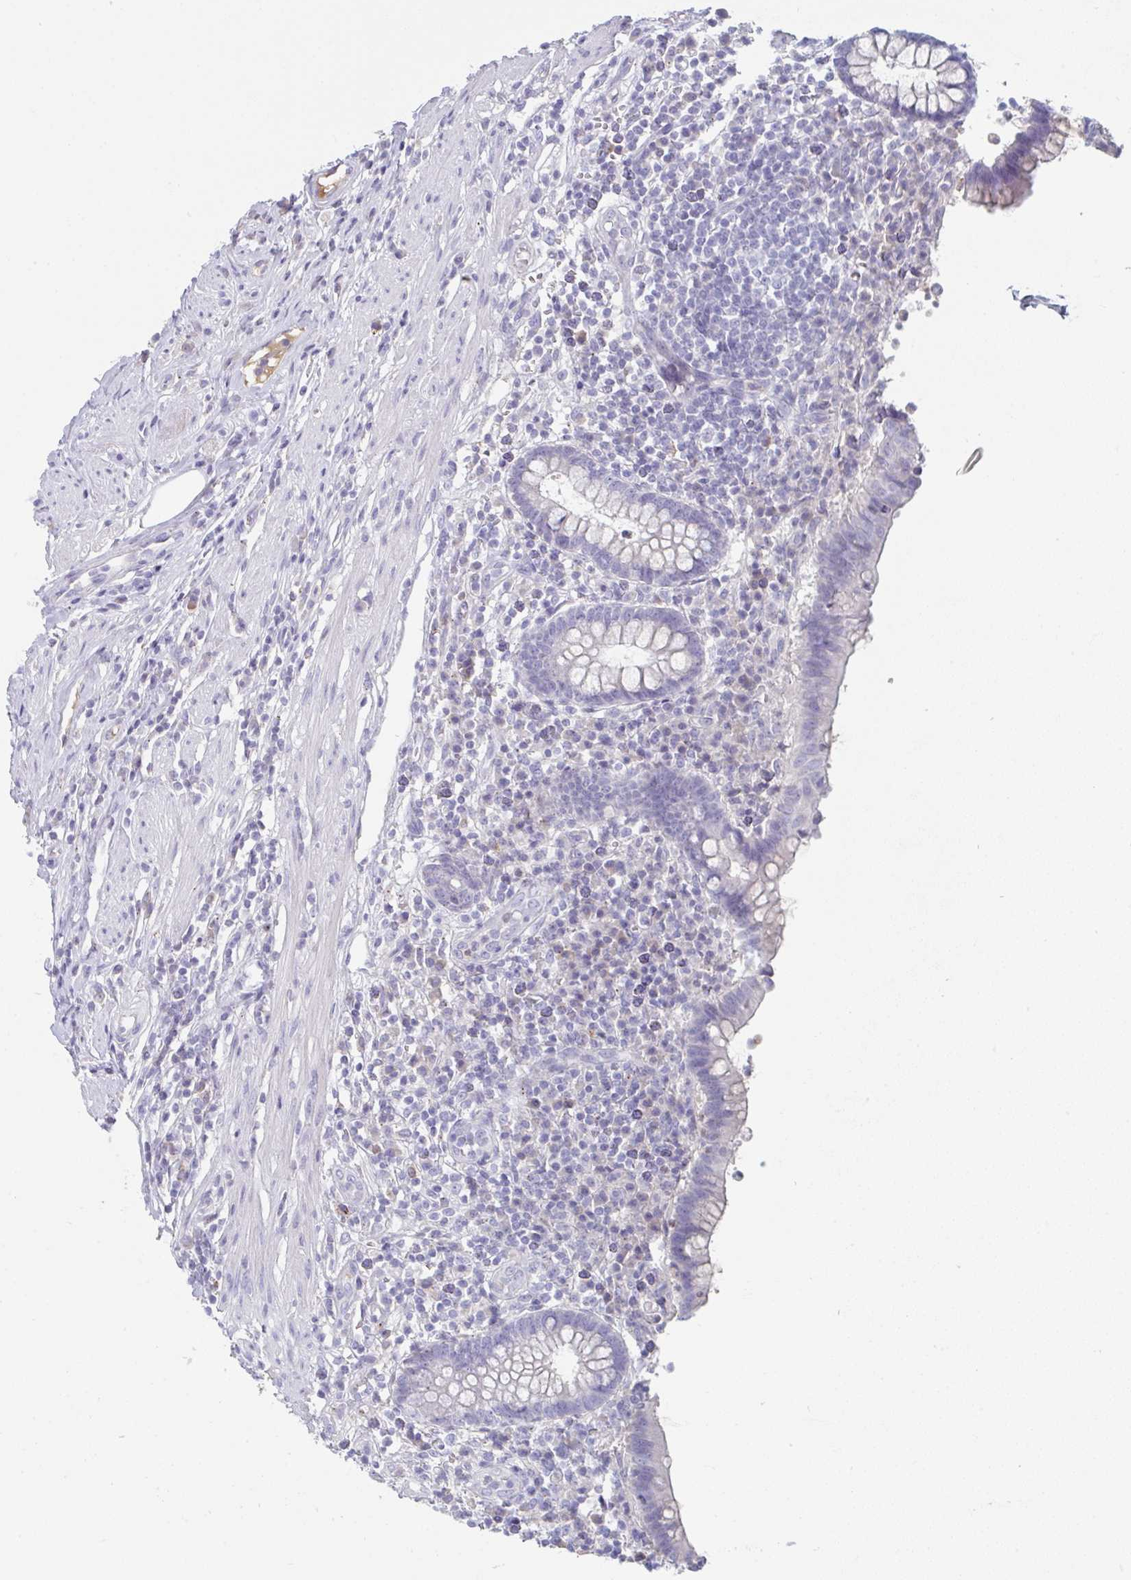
{"staining": {"intensity": "weak", "quantity": "<25%", "location": "cytoplasmic/membranous"}, "tissue": "appendix", "cell_type": "Glandular cells", "image_type": "normal", "snomed": [{"axis": "morphology", "description": "Normal tissue, NOS"}, {"axis": "topography", "description": "Appendix"}], "caption": "Protein analysis of benign appendix reveals no significant positivity in glandular cells.", "gene": "HGFAC", "patient": {"sex": "female", "age": 56}}